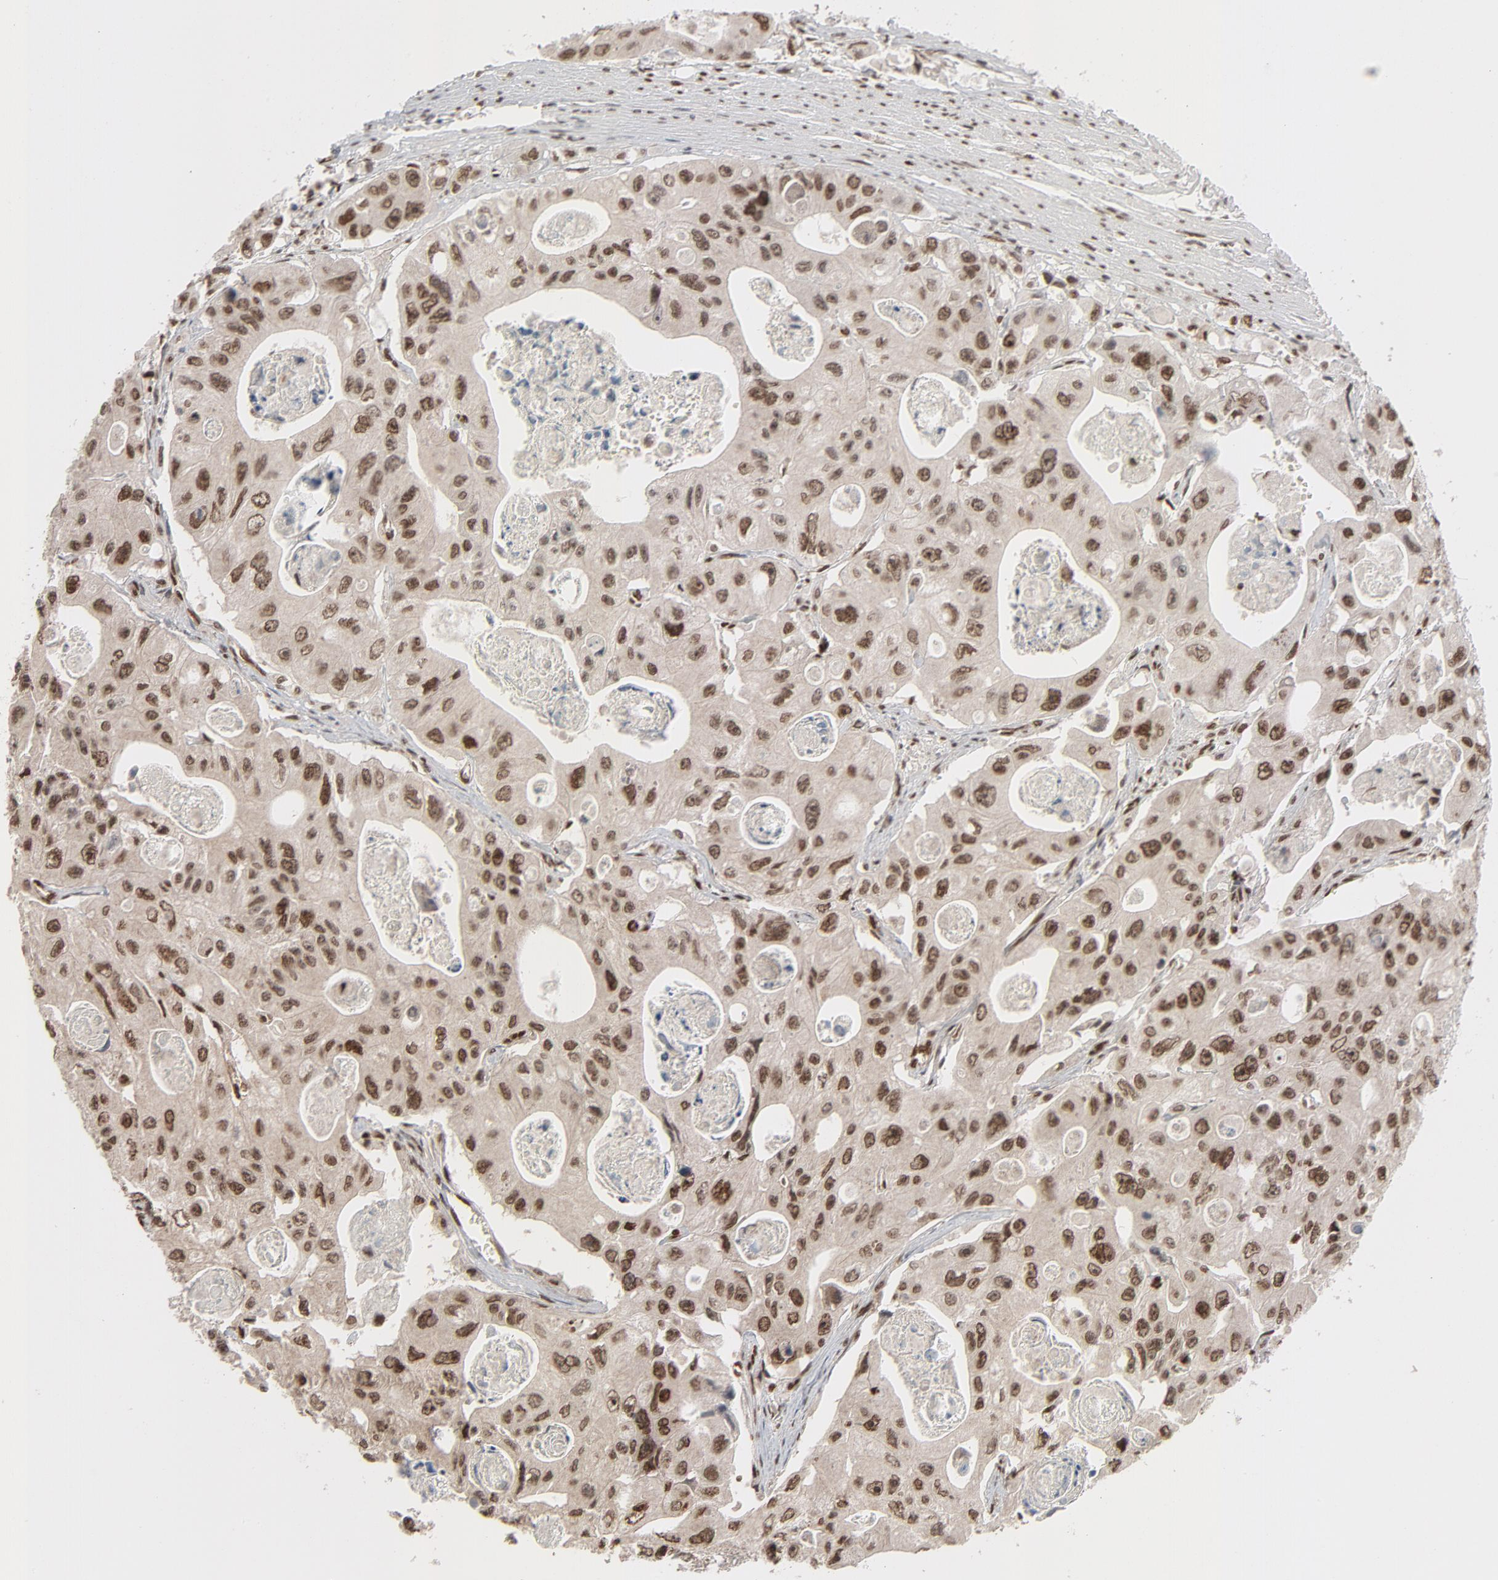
{"staining": {"intensity": "strong", "quantity": ">75%", "location": "nuclear"}, "tissue": "colorectal cancer", "cell_type": "Tumor cells", "image_type": "cancer", "snomed": [{"axis": "morphology", "description": "Adenocarcinoma, NOS"}, {"axis": "topography", "description": "Colon"}], "caption": "A photomicrograph of adenocarcinoma (colorectal) stained for a protein reveals strong nuclear brown staining in tumor cells.", "gene": "CUX1", "patient": {"sex": "female", "age": 46}}